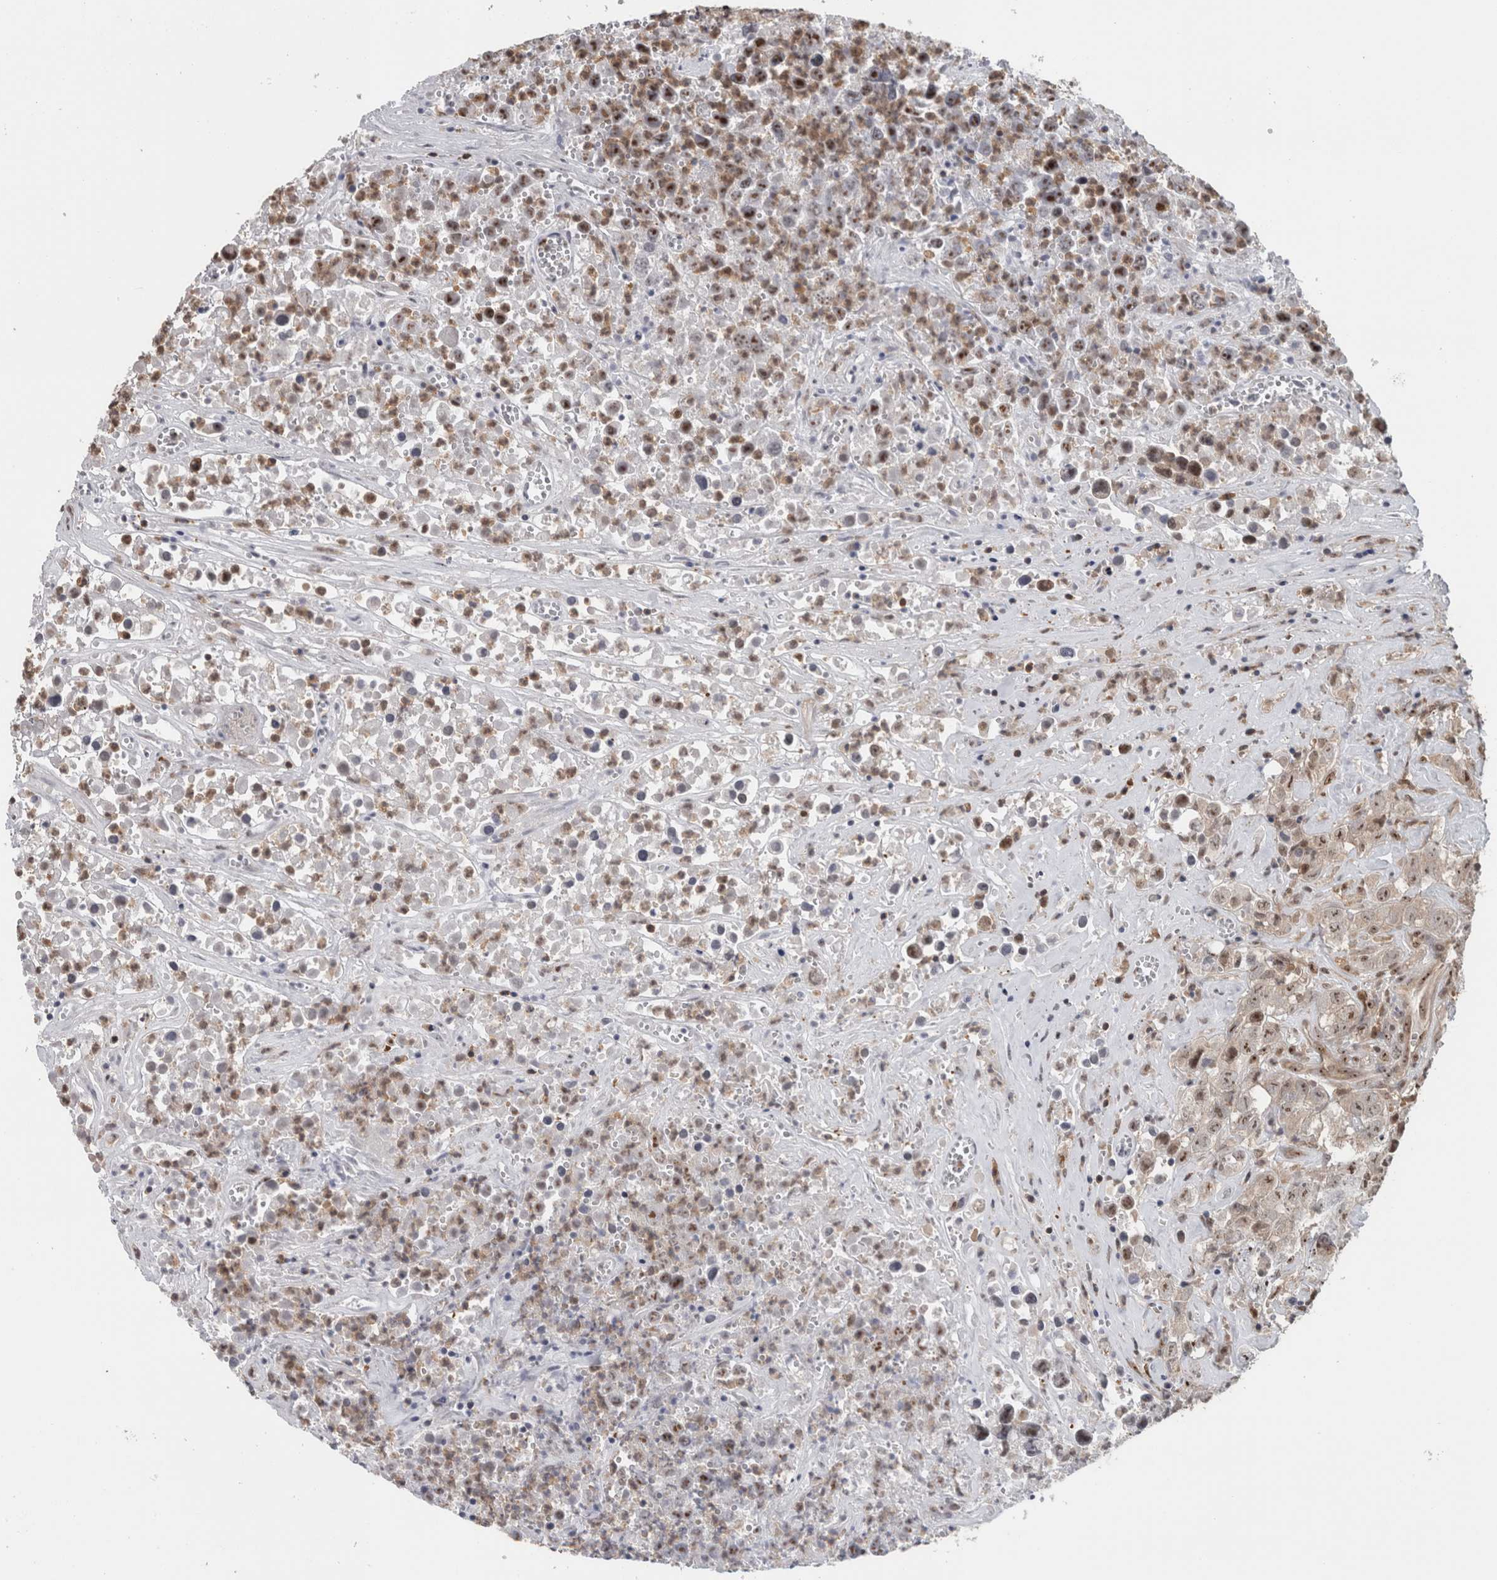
{"staining": {"intensity": "strong", "quantity": "<25%", "location": "nuclear"}, "tissue": "testis cancer", "cell_type": "Tumor cells", "image_type": "cancer", "snomed": [{"axis": "morphology", "description": "Seminoma, NOS"}, {"axis": "morphology", "description": "Carcinoma, Embryonal, NOS"}, {"axis": "topography", "description": "Testis"}], "caption": "Testis cancer was stained to show a protein in brown. There is medium levels of strong nuclear staining in about <25% of tumor cells. (IHC, brightfield microscopy, high magnification).", "gene": "TDRD7", "patient": {"sex": "male", "age": 43}}